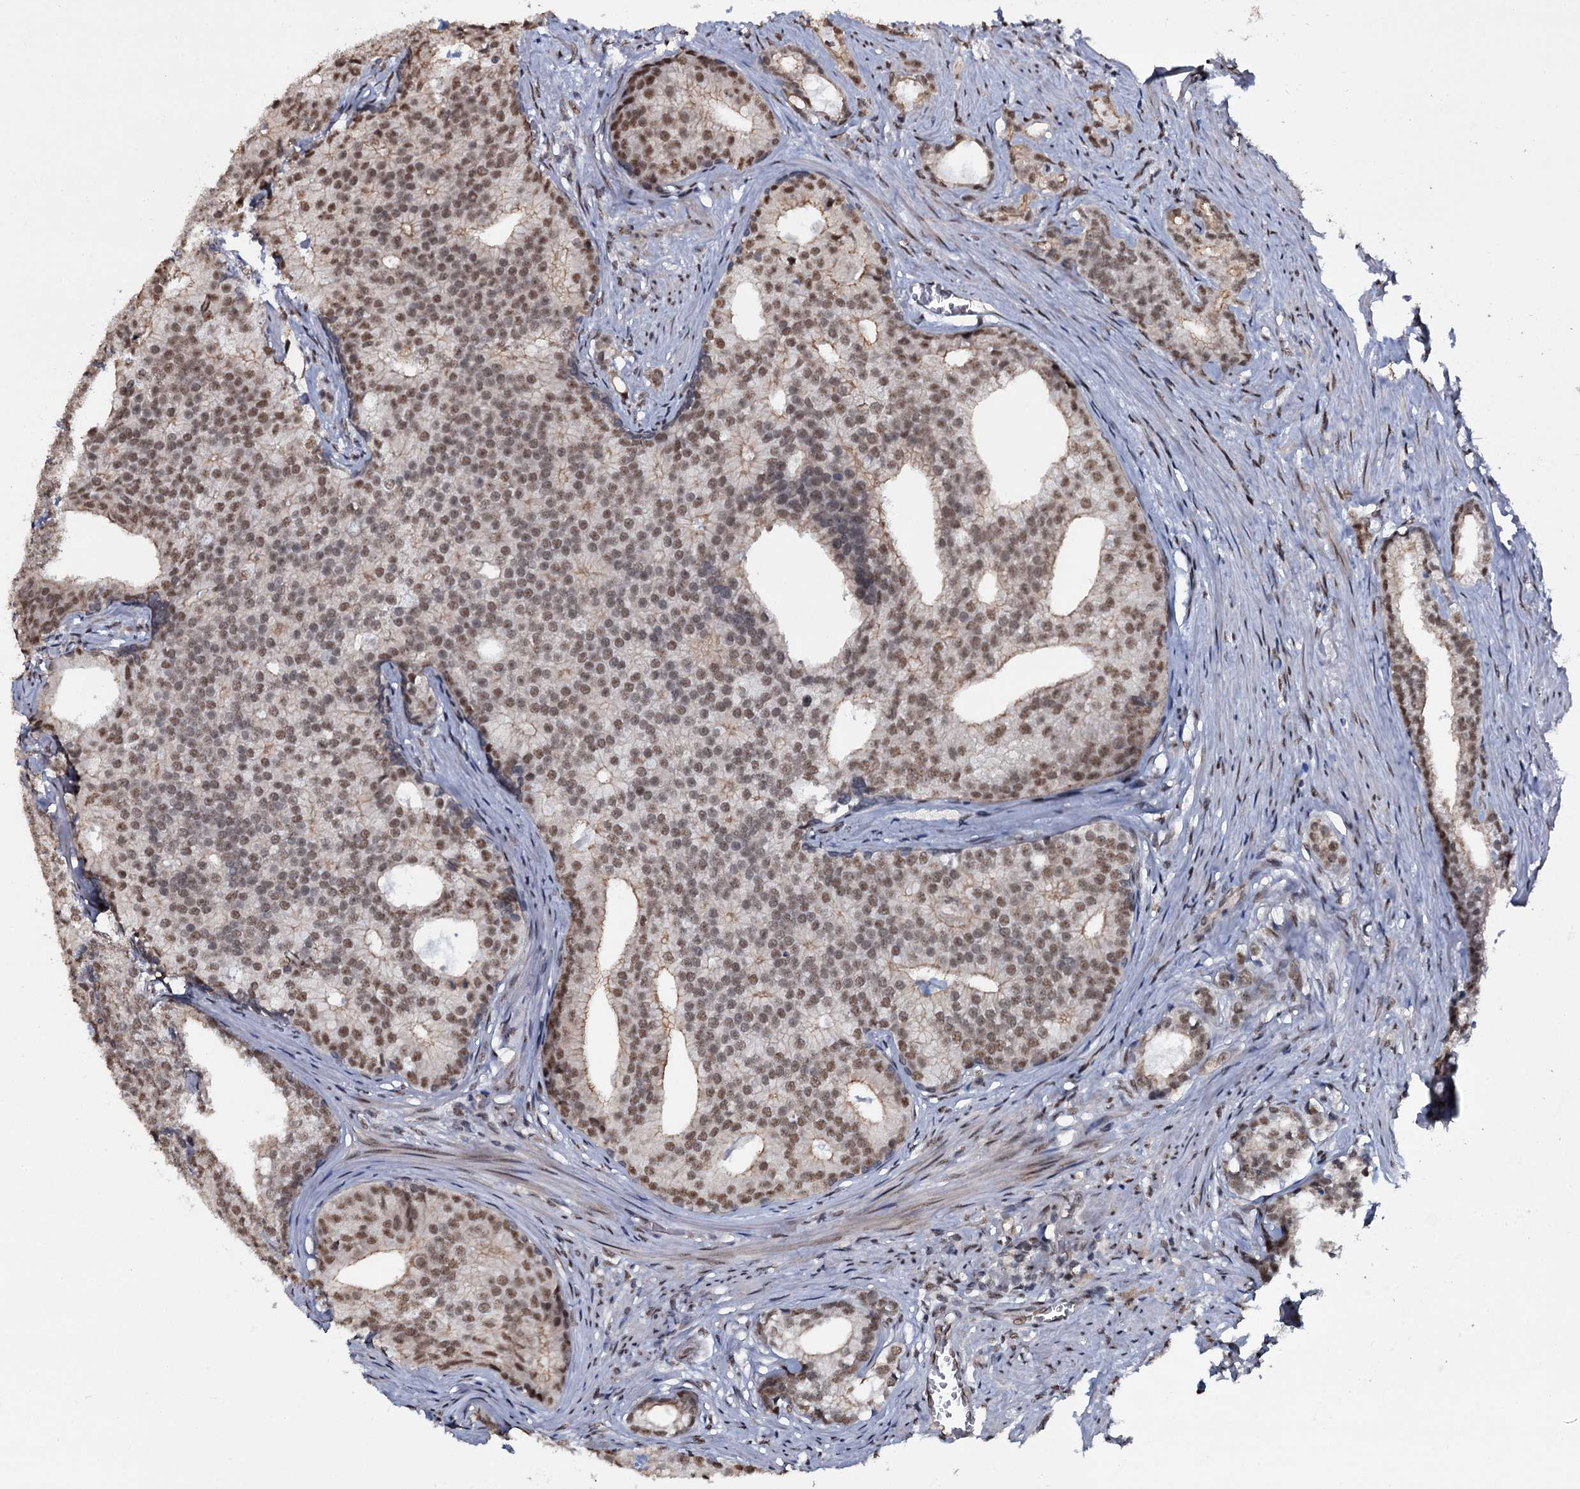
{"staining": {"intensity": "moderate", "quantity": ">75%", "location": "nuclear"}, "tissue": "prostate cancer", "cell_type": "Tumor cells", "image_type": "cancer", "snomed": [{"axis": "morphology", "description": "Adenocarcinoma, Low grade"}, {"axis": "topography", "description": "Prostate"}], "caption": "A brown stain labels moderate nuclear positivity of a protein in prostate cancer tumor cells.", "gene": "SH2D4B", "patient": {"sex": "male", "age": 71}}